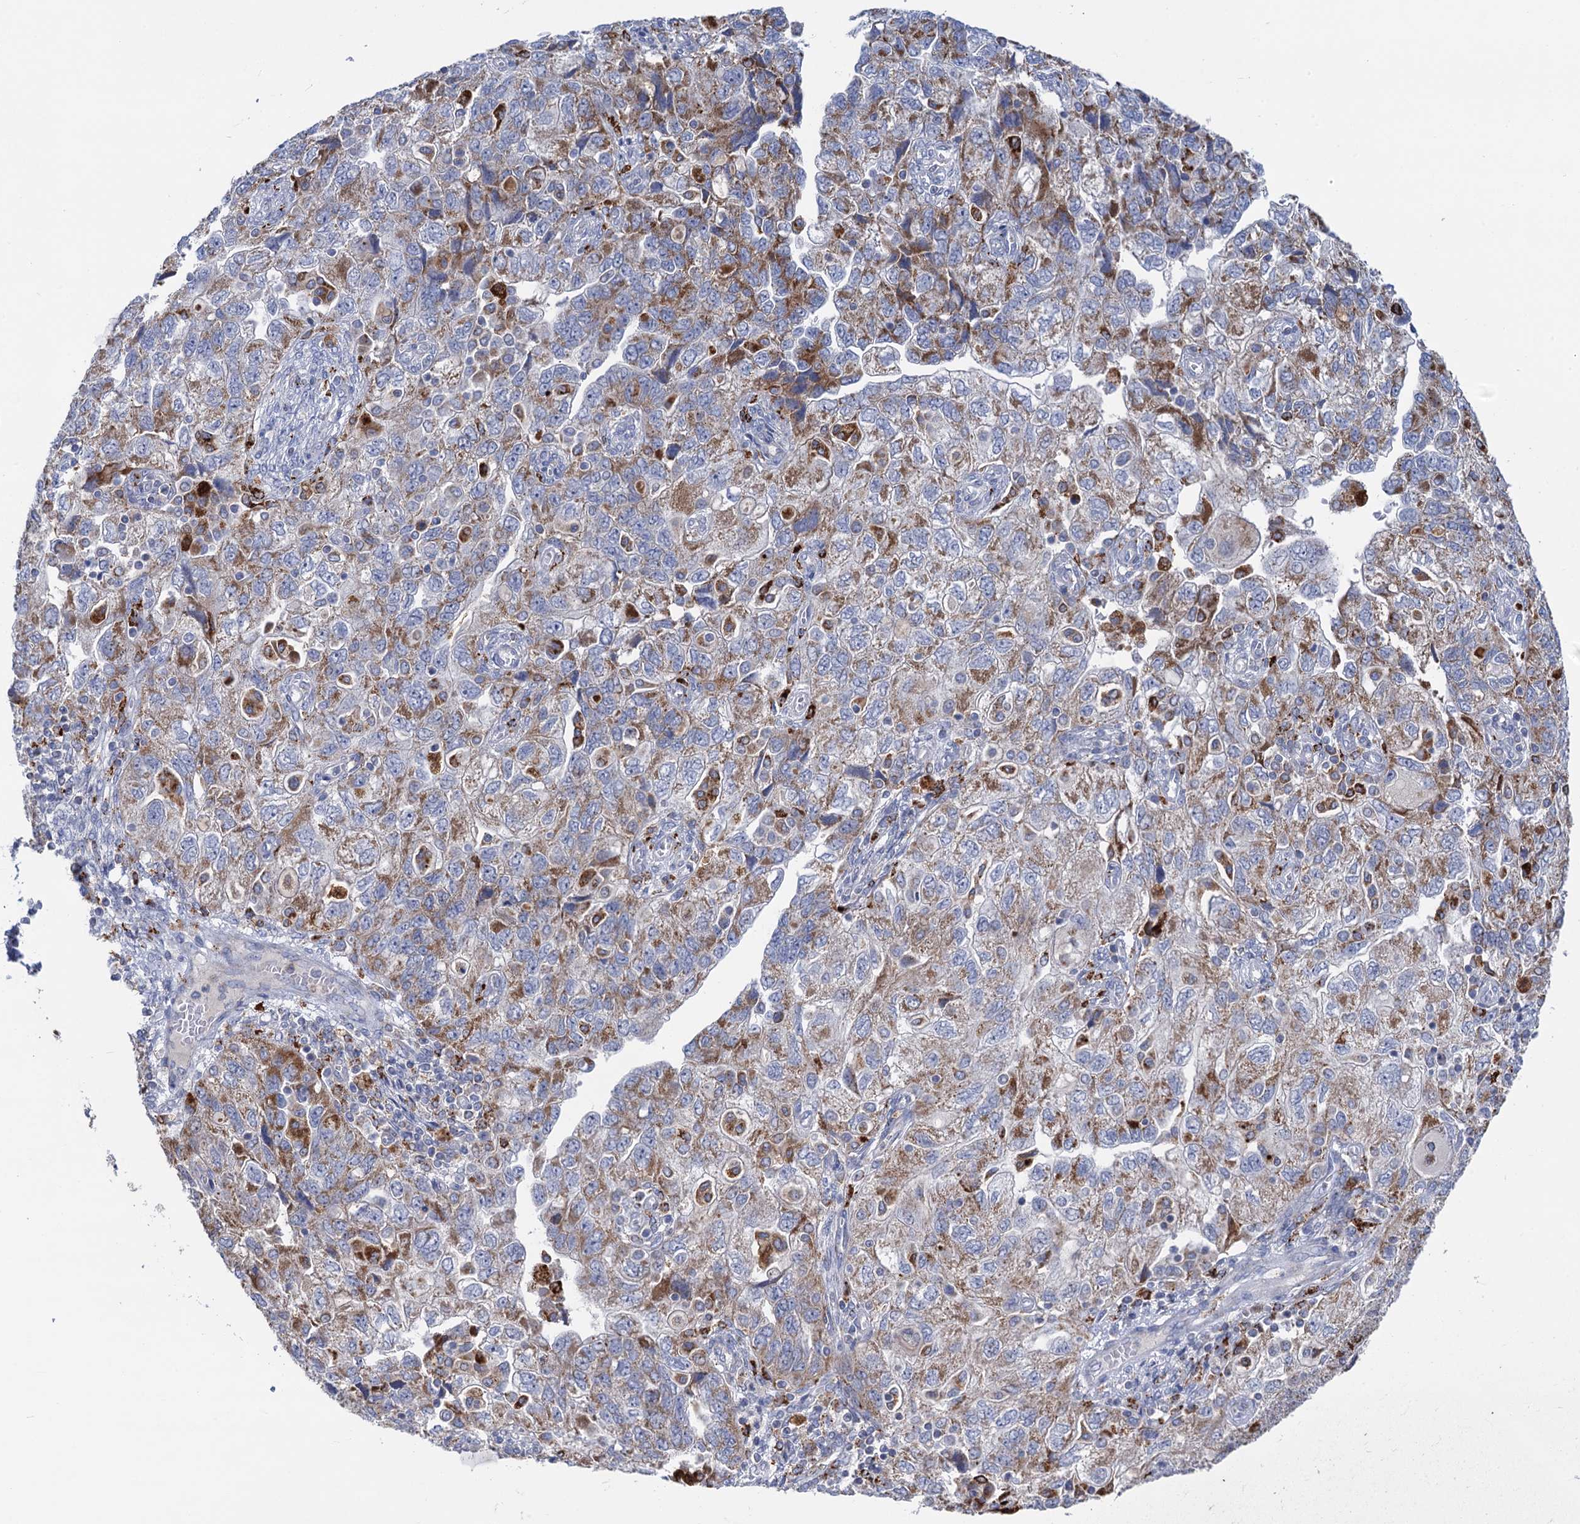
{"staining": {"intensity": "negative", "quantity": "none", "location": "none"}, "tissue": "ovarian cancer", "cell_type": "Tumor cells", "image_type": "cancer", "snomed": [{"axis": "morphology", "description": "Carcinoma, NOS"}, {"axis": "morphology", "description": "Cystadenocarcinoma, serous, NOS"}, {"axis": "topography", "description": "Ovary"}], "caption": "This histopathology image is of ovarian carcinoma stained with IHC to label a protein in brown with the nuclei are counter-stained blue. There is no expression in tumor cells.", "gene": "ANKS3", "patient": {"sex": "female", "age": 69}}